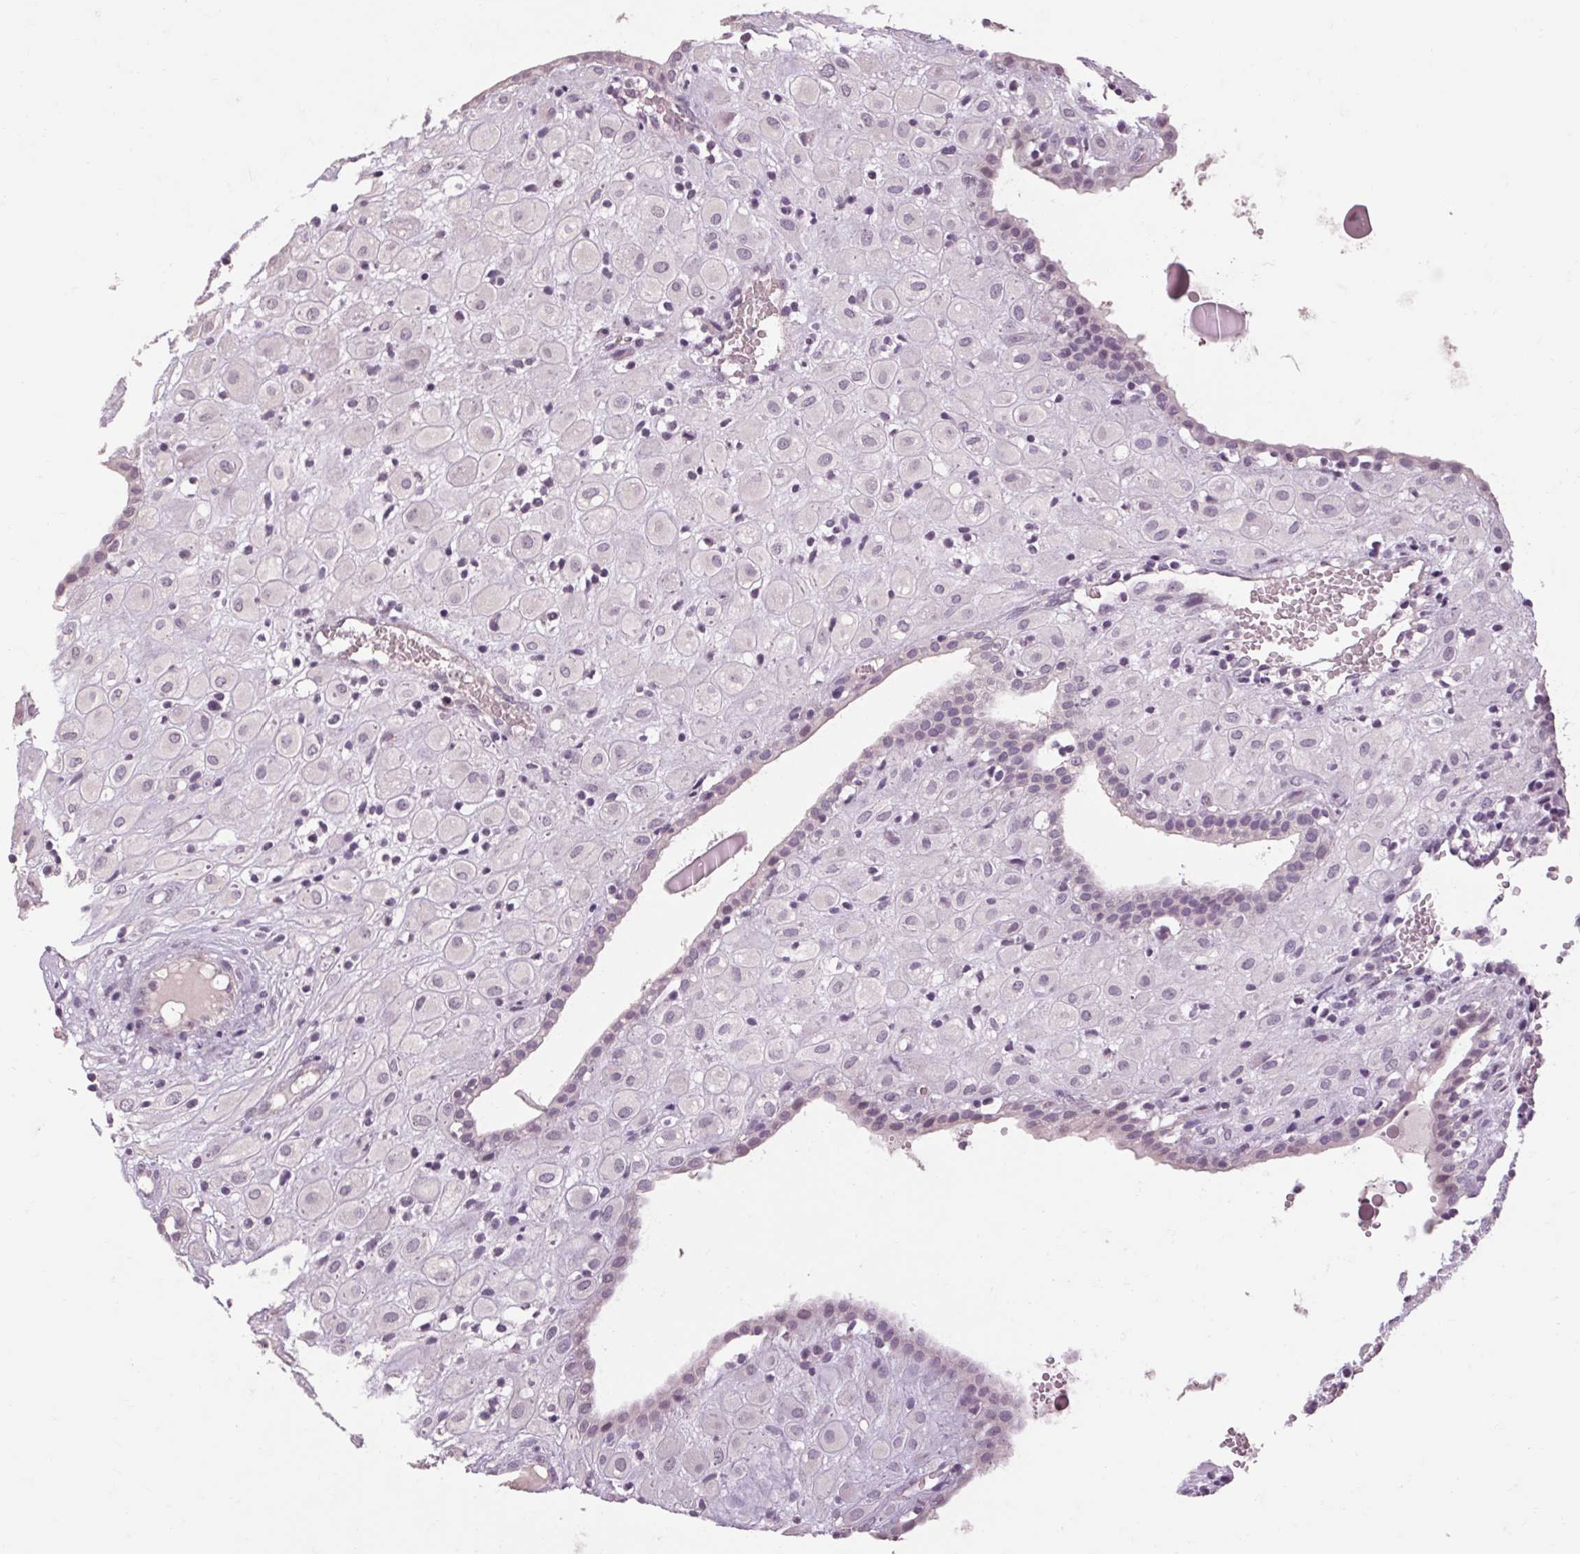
{"staining": {"intensity": "negative", "quantity": "none", "location": "none"}, "tissue": "placenta", "cell_type": "Decidual cells", "image_type": "normal", "snomed": [{"axis": "morphology", "description": "Normal tissue, NOS"}, {"axis": "topography", "description": "Placenta"}], "caption": "DAB (3,3'-diaminobenzidine) immunohistochemical staining of unremarkable placenta reveals no significant positivity in decidual cells. (Brightfield microscopy of DAB (3,3'-diaminobenzidine) immunohistochemistry (IHC) at high magnification).", "gene": "POMC", "patient": {"sex": "female", "age": 24}}